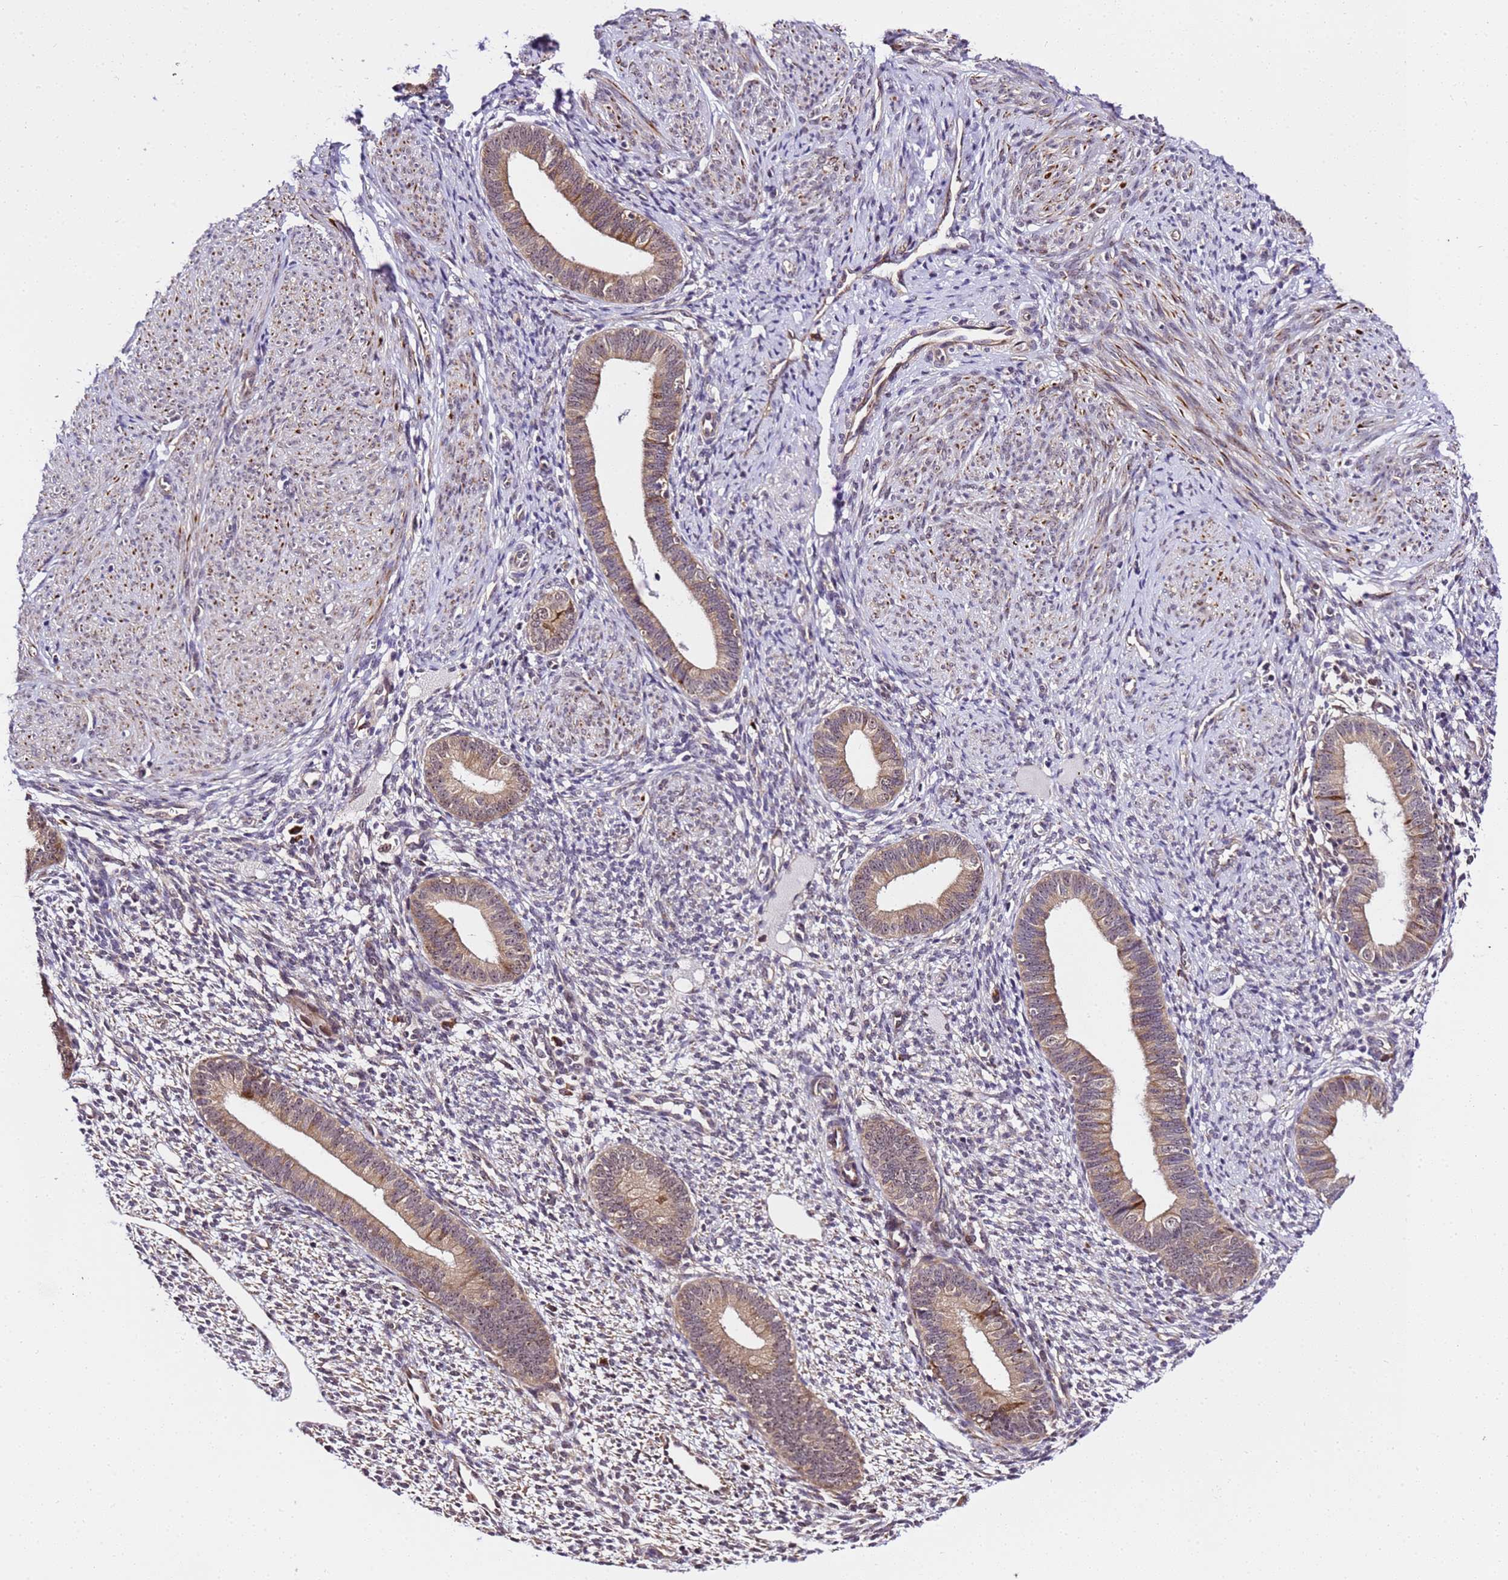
{"staining": {"intensity": "moderate", "quantity": "<25%", "location": "nuclear"}, "tissue": "endometrium", "cell_type": "Cells in endometrial stroma", "image_type": "normal", "snomed": [{"axis": "morphology", "description": "Normal tissue, NOS"}, {"axis": "topography", "description": "Endometrium"}], "caption": "Endometrium stained with DAB (3,3'-diaminobenzidine) immunohistochemistry (IHC) exhibits low levels of moderate nuclear expression in approximately <25% of cells in endometrial stroma. (Stains: DAB in brown, nuclei in blue, Microscopy: brightfield microscopy at high magnification).", "gene": "SLX4IP", "patient": {"sex": "female", "age": 46}}